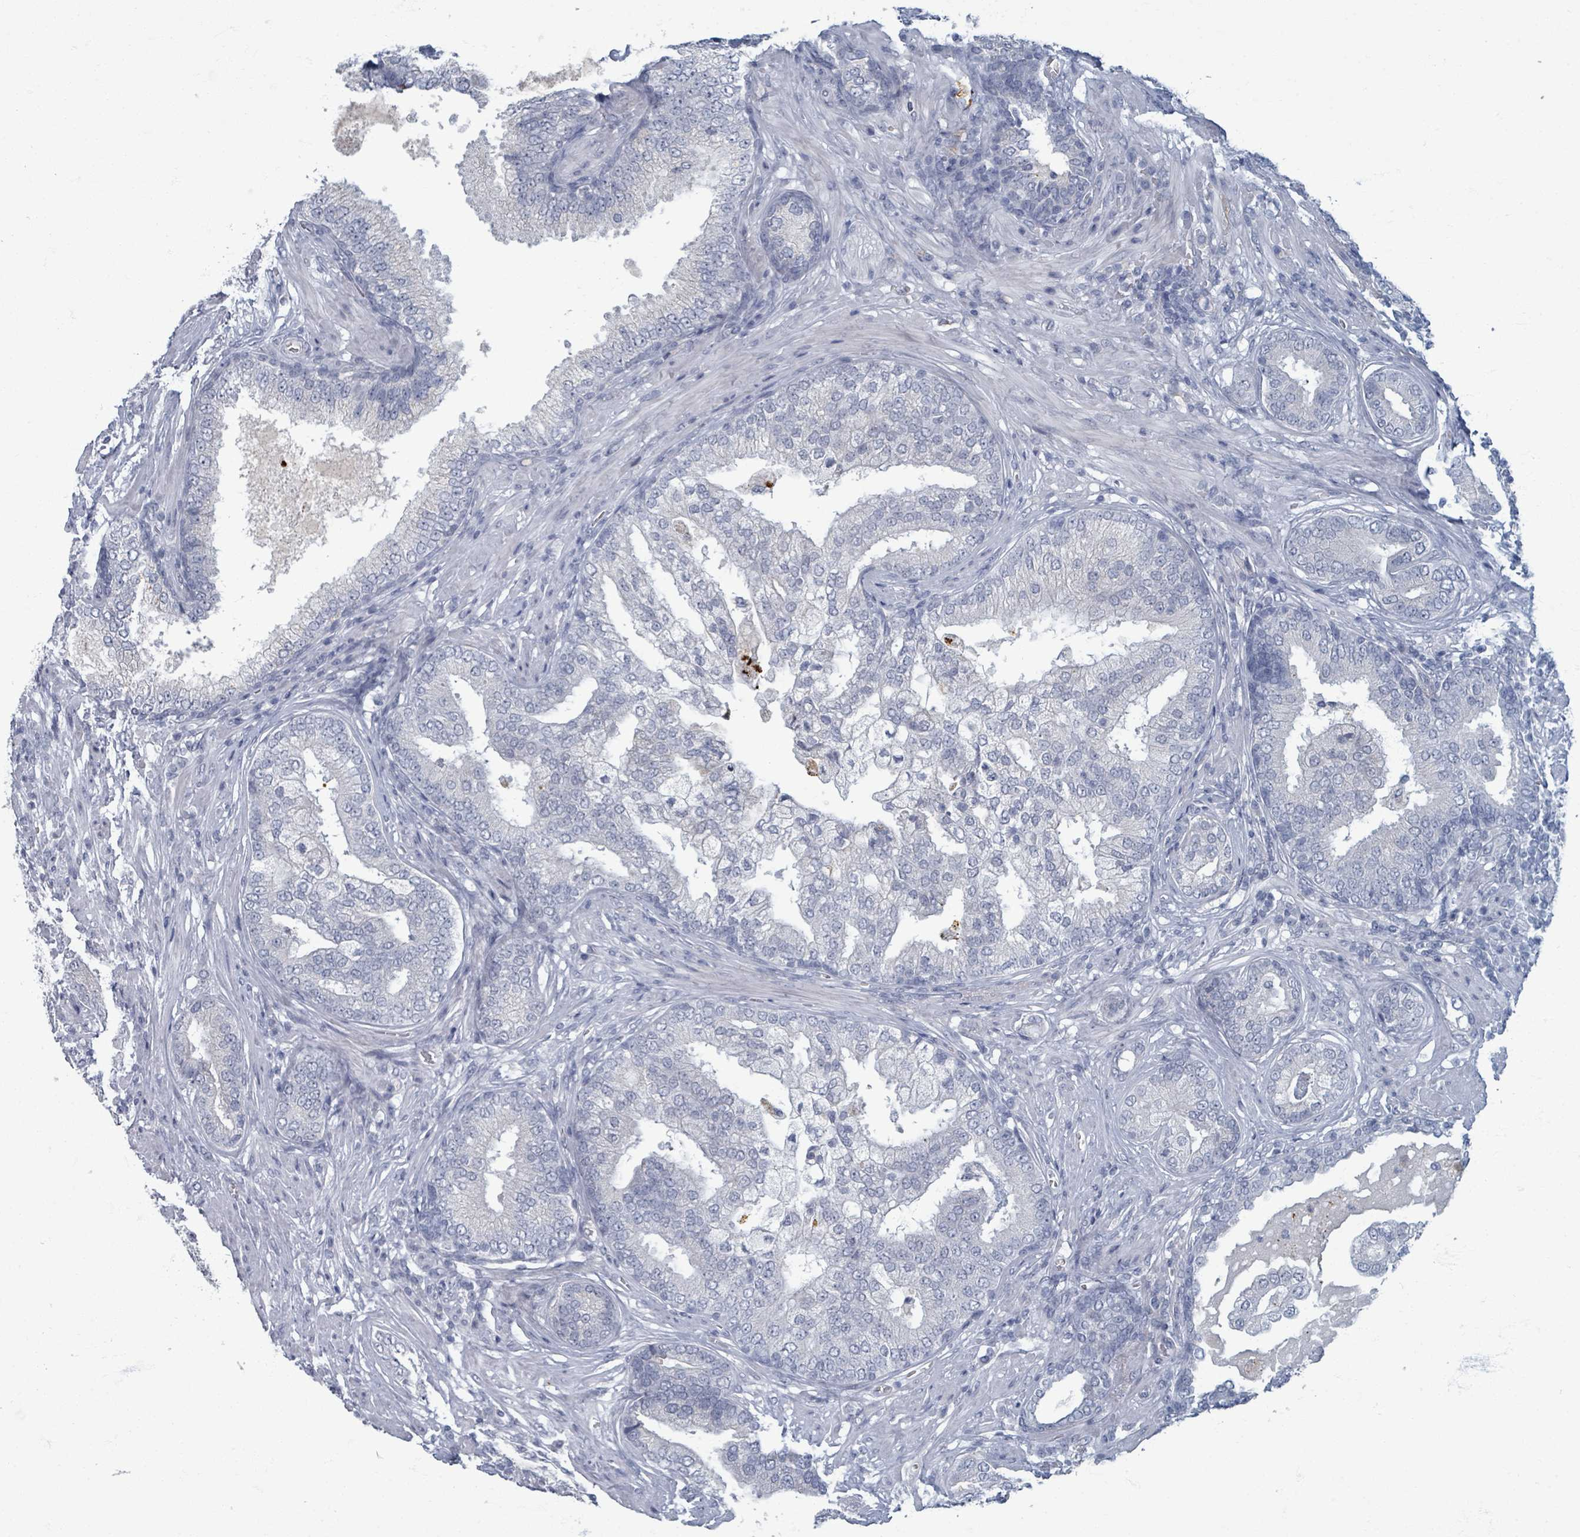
{"staining": {"intensity": "negative", "quantity": "none", "location": "none"}, "tissue": "prostate cancer", "cell_type": "Tumor cells", "image_type": "cancer", "snomed": [{"axis": "morphology", "description": "Adenocarcinoma, High grade"}, {"axis": "topography", "description": "Prostate"}], "caption": "There is no significant positivity in tumor cells of prostate cancer.", "gene": "WNT11", "patient": {"sex": "male", "age": 55}}